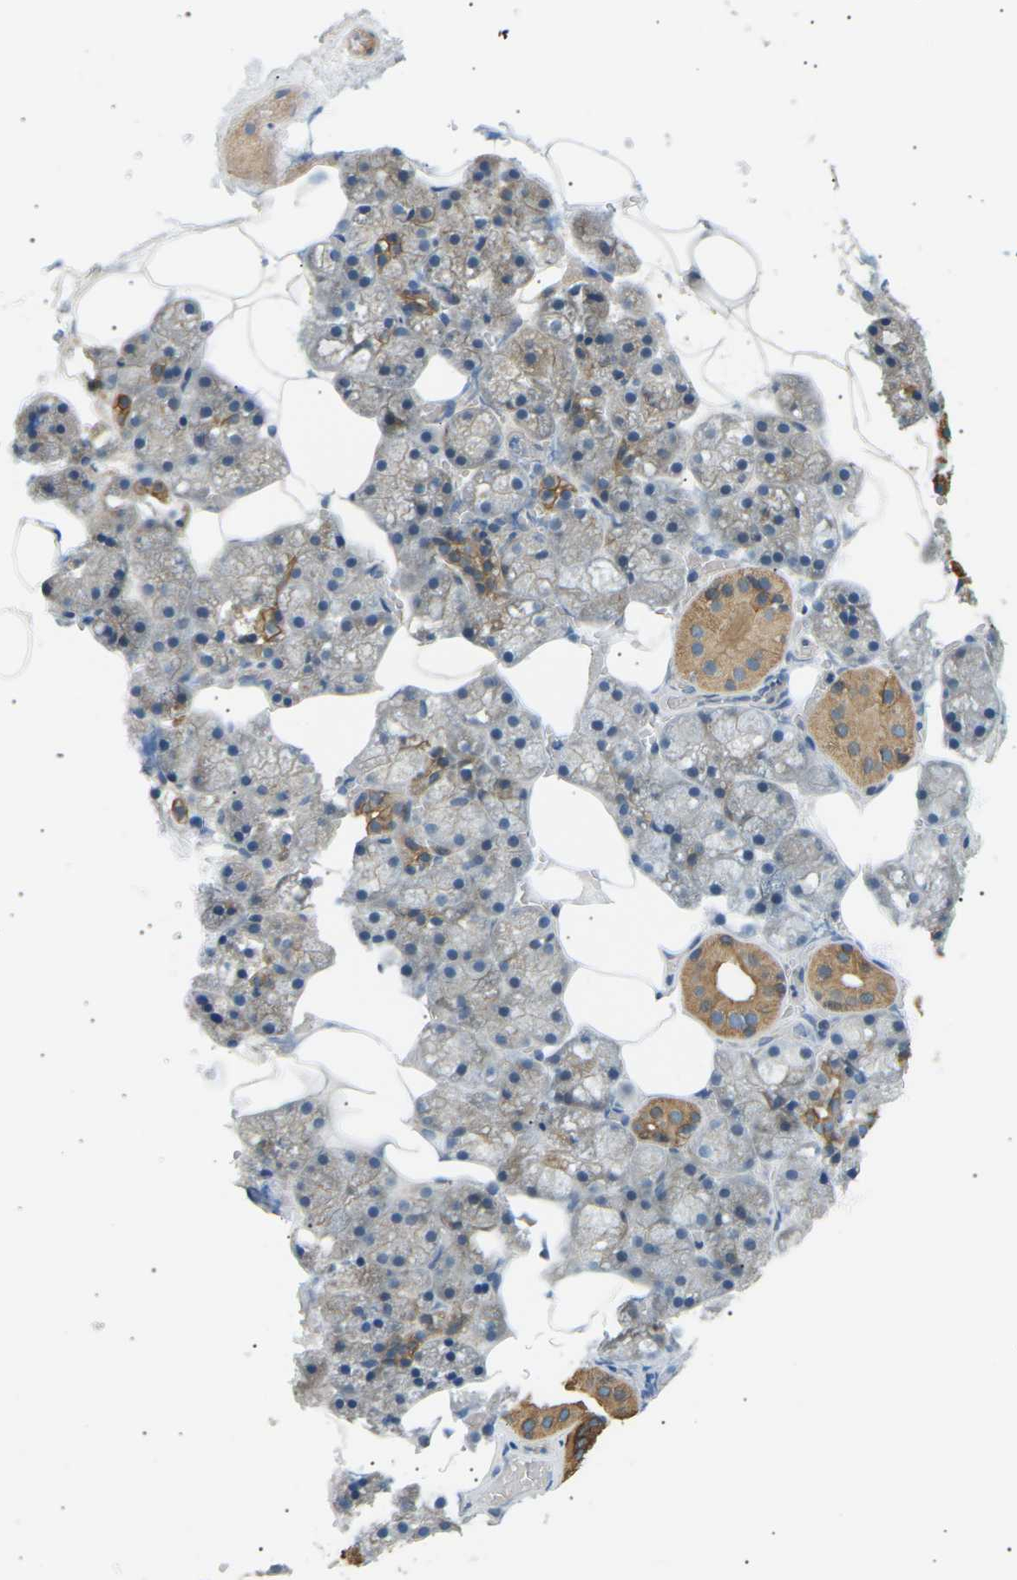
{"staining": {"intensity": "moderate", "quantity": "25%-75%", "location": "cytoplasmic/membranous"}, "tissue": "salivary gland", "cell_type": "Glandular cells", "image_type": "normal", "snomed": [{"axis": "morphology", "description": "Normal tissue, NOS"}, {"axis": "topography", "description": "Salivary gland"}], "caption": "IHC staining of normal salivary gland, which exhibits medium levels of moderate cytoplasmic/membranous expression in about 25%-75% of glandular cells indicating moderate cytoplasmic/membranous protein expression. The staining was performed using DAB (3,3'-diaminobenzidine) (brown) for protein detection and nuclei were counterstained in hematoxylin (blue).", "gene": "TBC1D8", "patient": {"sex": "male", "age": 62}}